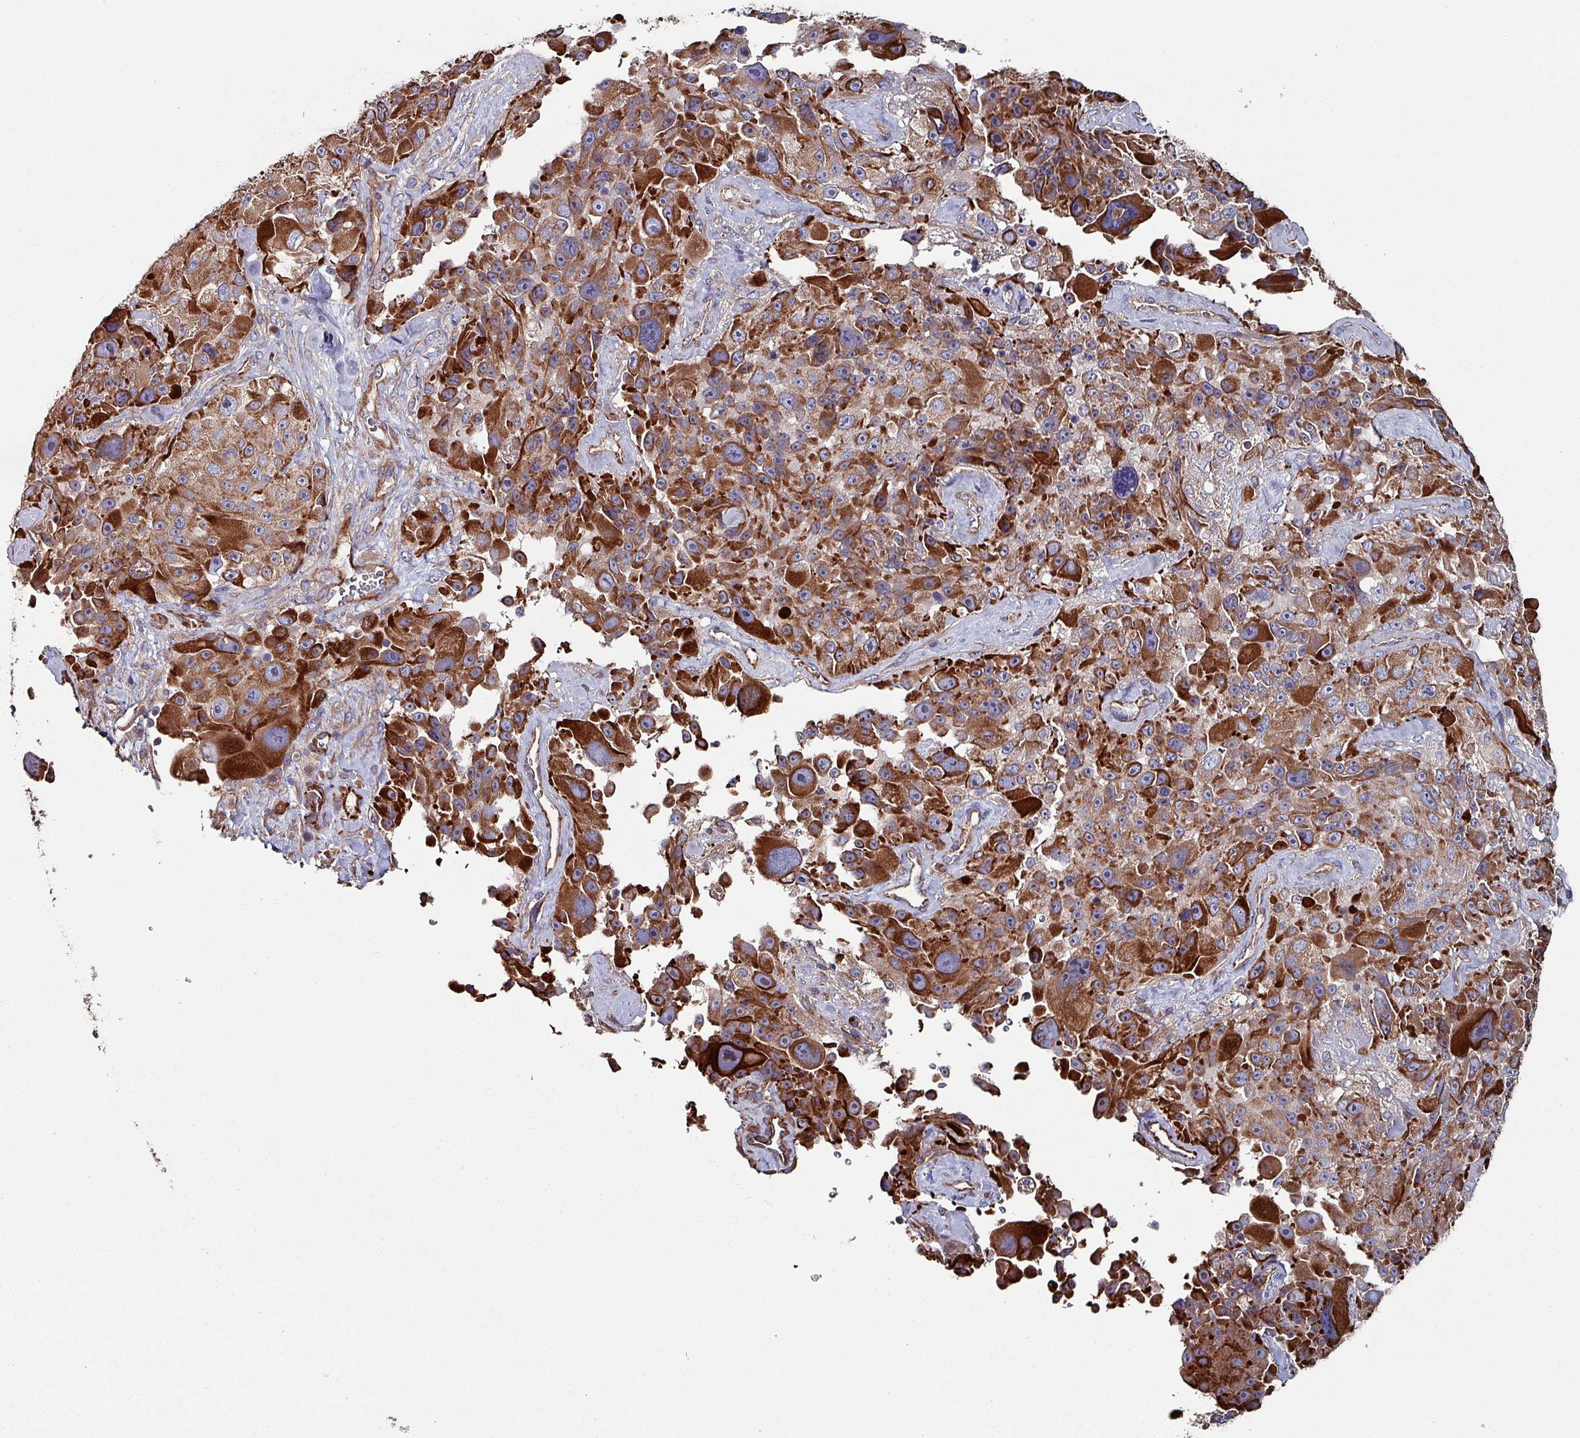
{"staining": {"intensity": "strong", "quantity": ">75%", "location": "cytoplasmic/membranous"}, "tissue": "melanoma", "cell_type": "Tumor cells", "image_type": "cancer", "snomed": [{"axis": "morphology", "description": "Malignant melanoma, Metastatic site"}, {"axis": "topography", "description": "Lymph node"}], "caption": "The image exhibits immunohistochemical staining of malignant melanoma (metastatic site). There is strong cytoplasmic/membranous positivity is identified in approximately >75% of tumor cells.", "gene": "ANO10", "patient": {"sex": "male", "age": 62}}